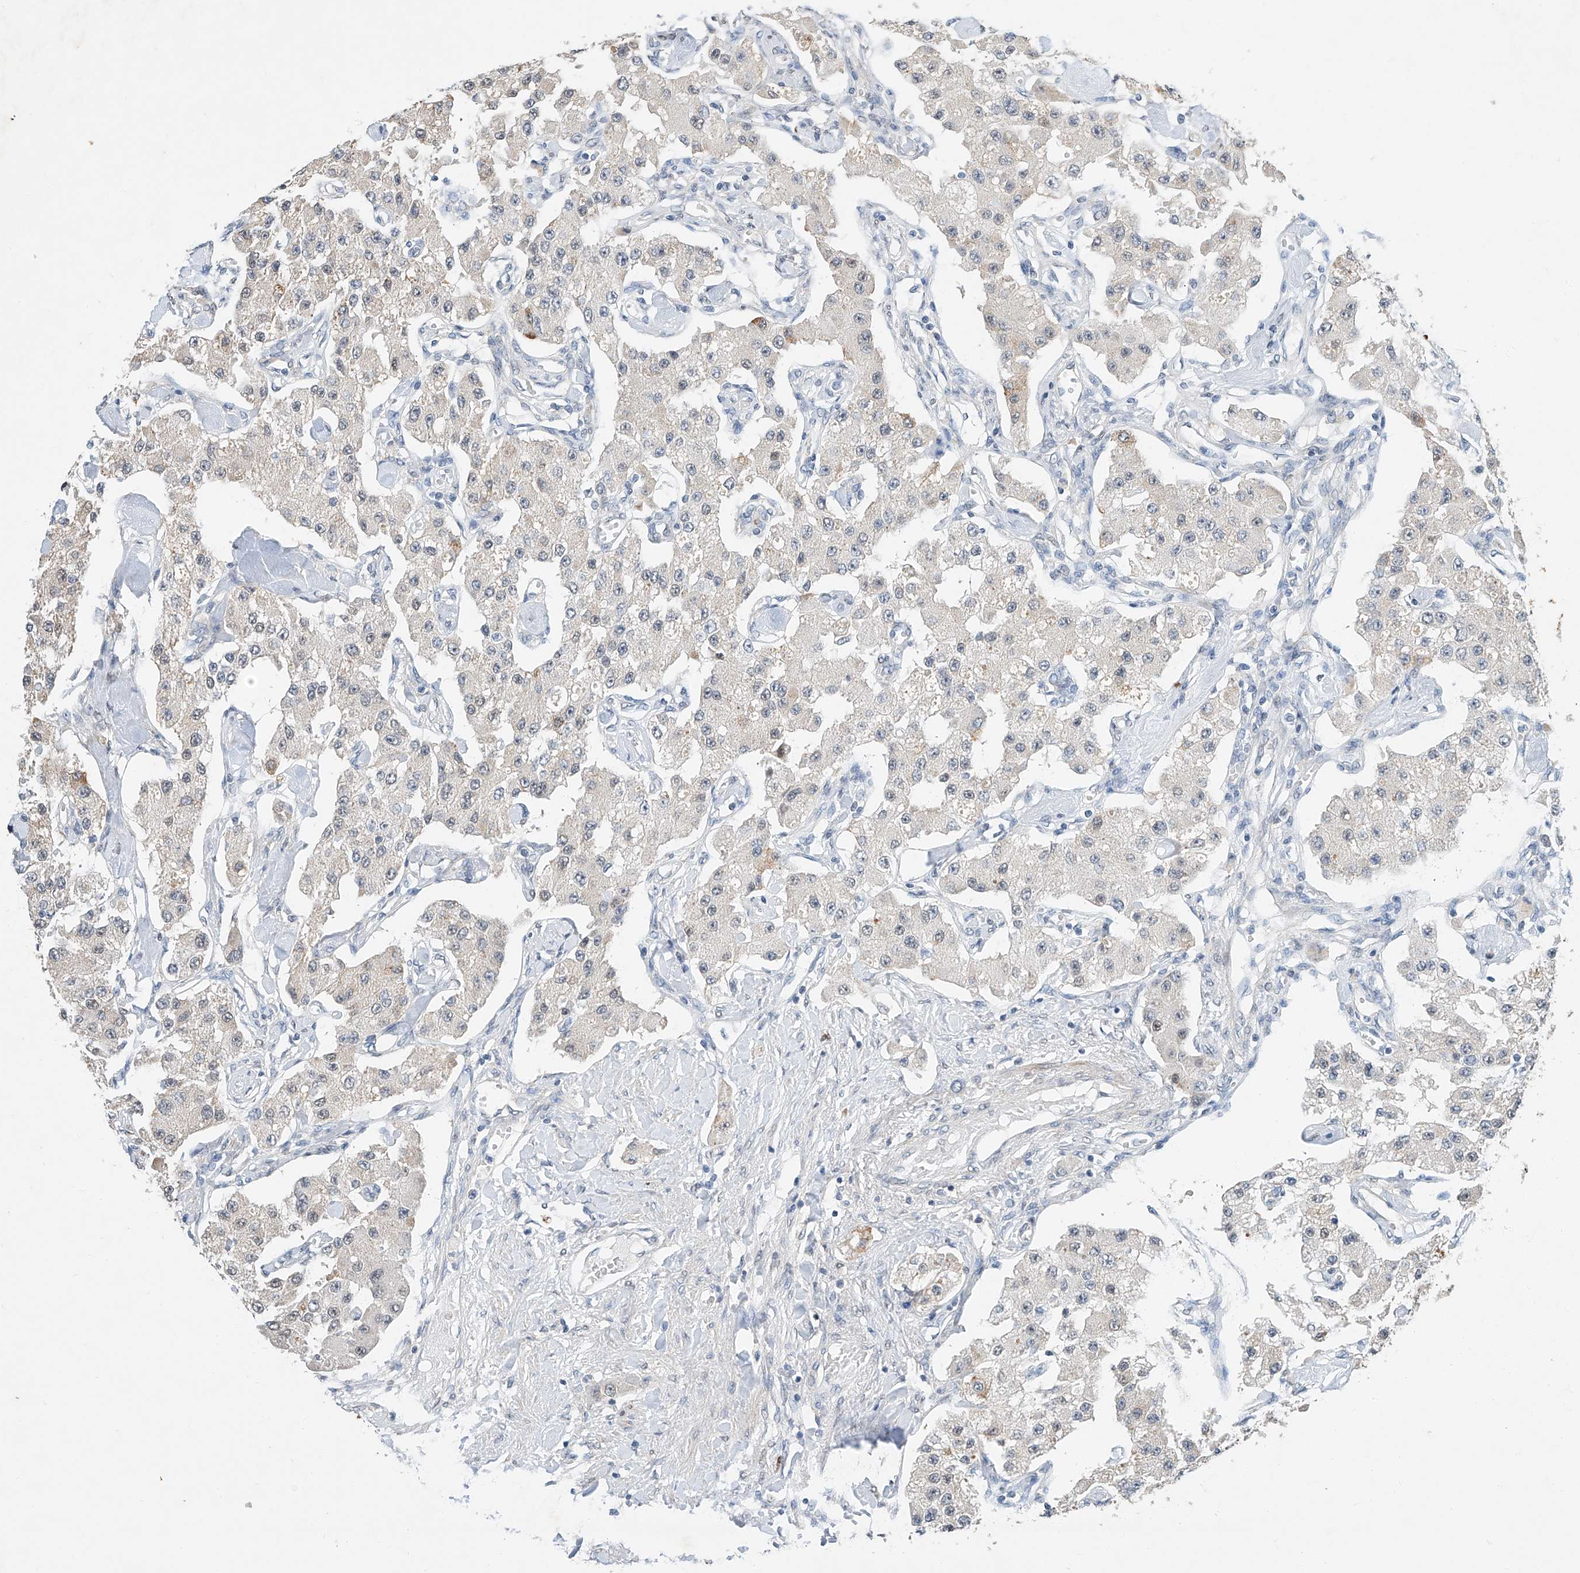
{"staining": {"intensity": "negative", "quantity": "none", "location": "none"}, "tissue": "carcinoid", "cell_type": "Tumor cells", "image_type": "cancer", "snomed": [{"axis": "morphology", "description": "Carcinoid, malignant, NOS"}, {"axis": "topography", "description": "Pancreas"}], "caption": "A high-resolution image shows immunohistochemistry staining of malignant carcinoid, which exhibits no significant staining in tumor cells. The staining was performed using DAB (3,3'-diaminobenzidine) to visualize the protein expression in brown, while the nuclei were stained in blue with hematoxylin (Magnification: 20x).", "gene": "CTDP1", "patient": {"sex": "male", "age": 41}}